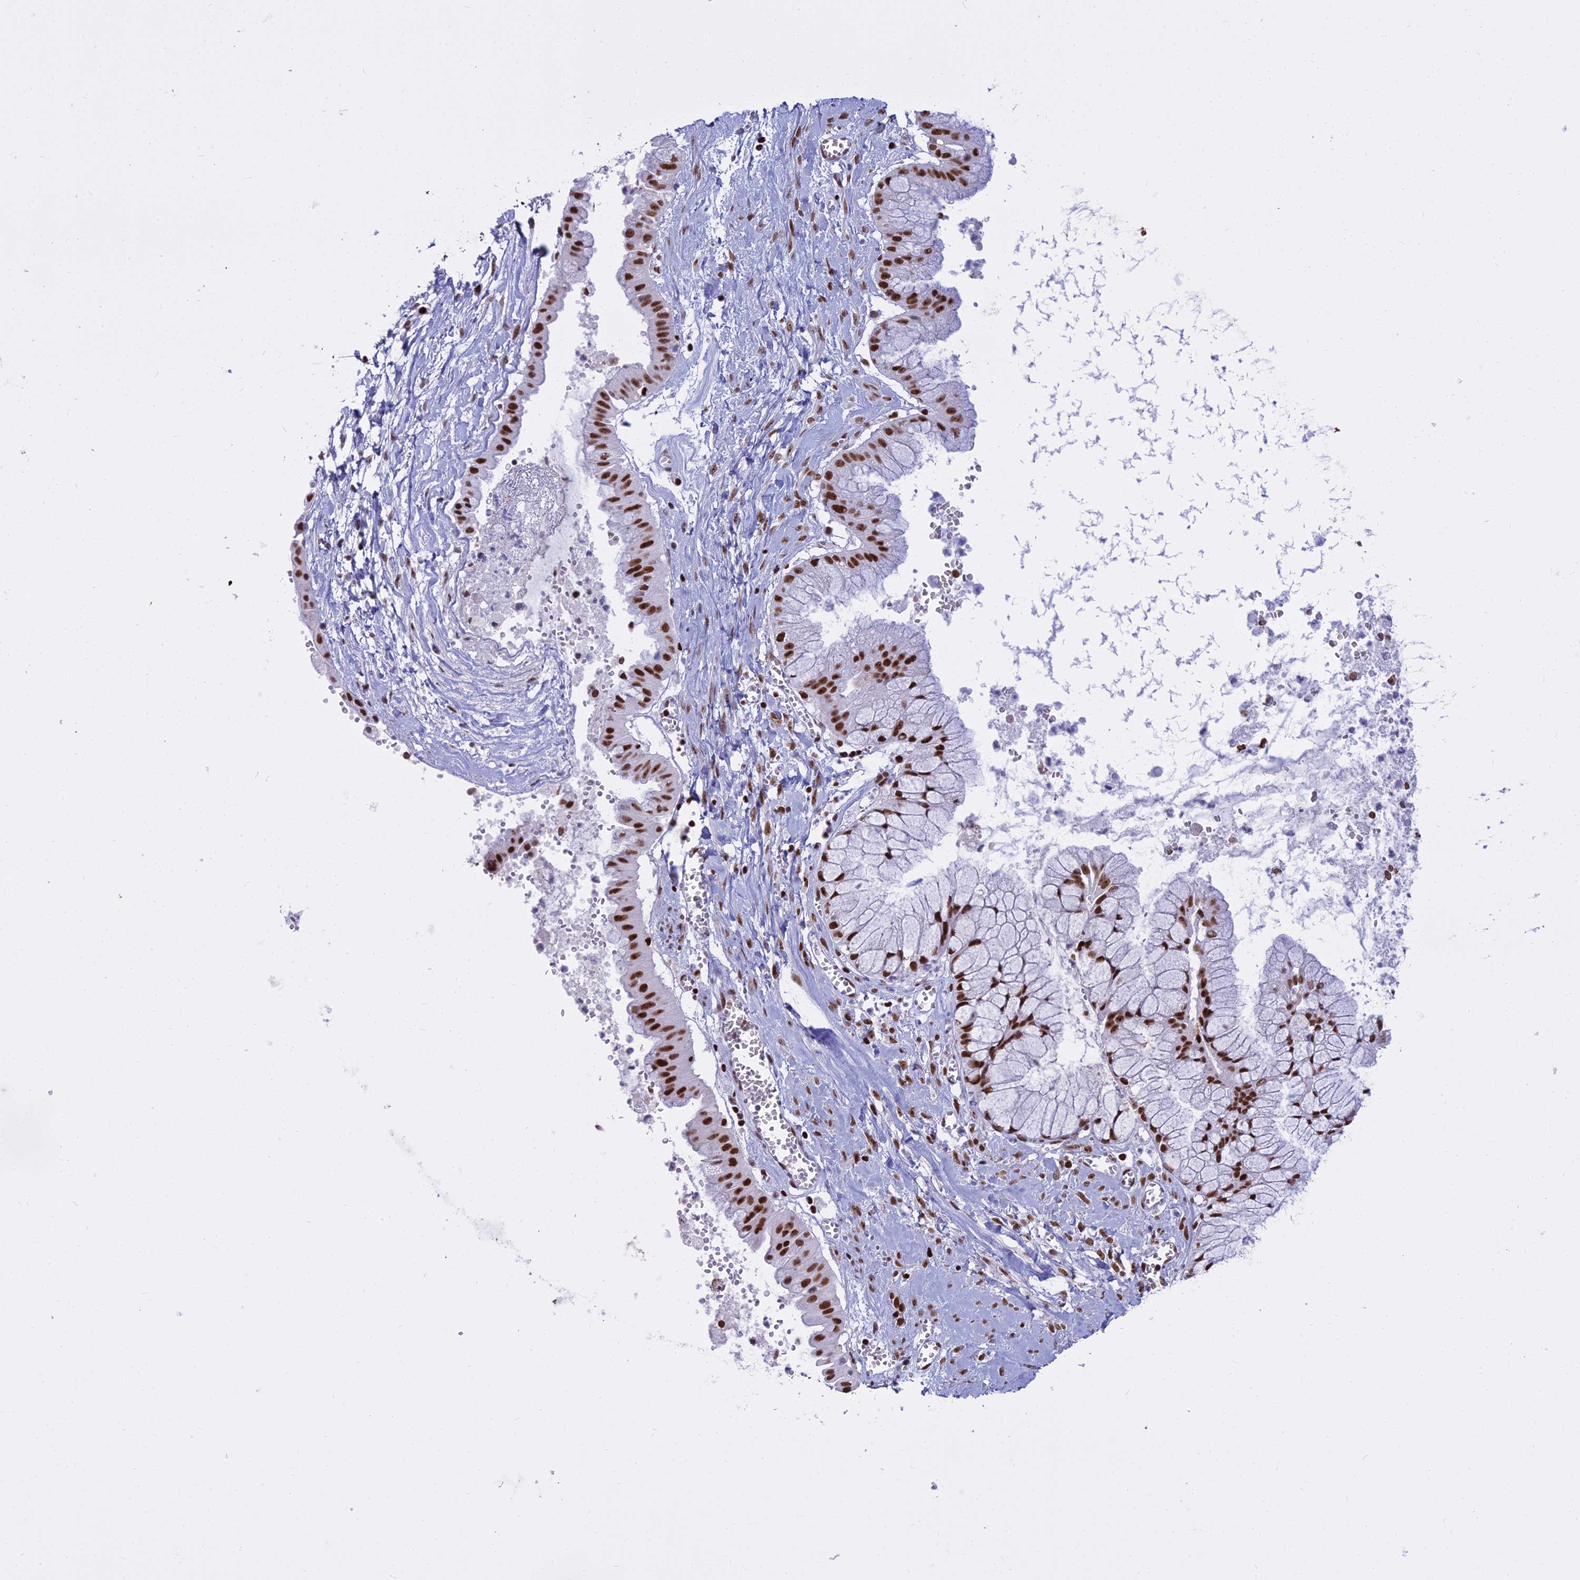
{"staining": {"intensity": "strong", "quantity": ">75%", "location": "nuclear"}, "tissue": "ovarian cancer", "cell_type": "Tumor cells", "image_type": "cancer", "snomed": [{"axis": "morphology", "description": "Cystadenocarcinoma, mucinous, NOS"}, {"axis": "topography", "description": "Ovary"}], "caption": "Tumor cells display strong nuclear staining in approximately >75% of cells in mucinous cystadenocarcinoma (ovarian).", "gene": "PARP1", "patient": {"sex": "female", "age": 70}}